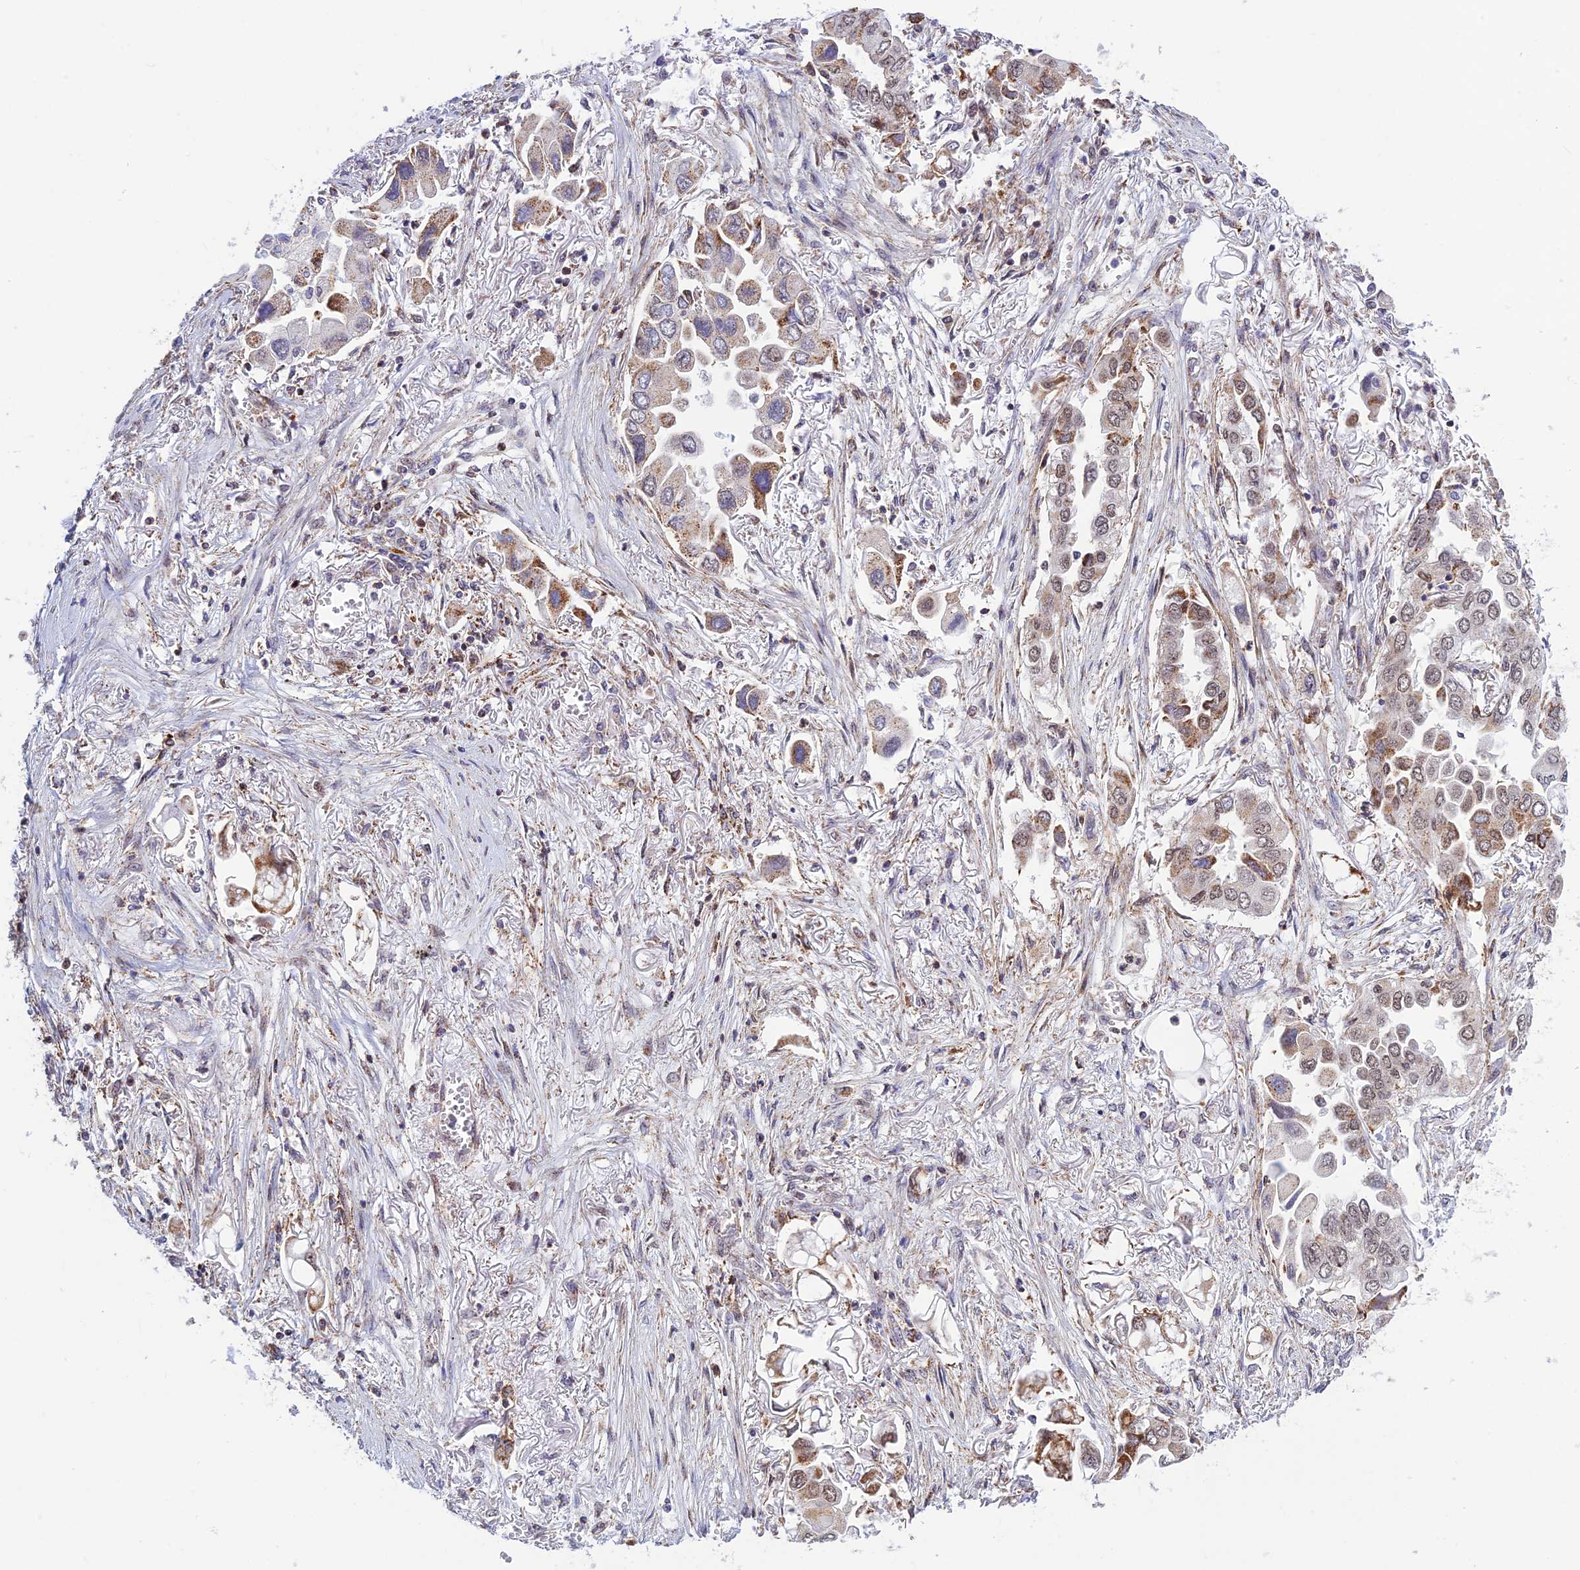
{"staining": {"intensity": "moderate", "quantity": "25%-75%", "location": "cytoplasmic/membranous,nuclear"}, "tissue": "lung cancer", "cell_type": "Tumor cells", "image_type": "cancer", "snomed": [{"axis": "morphology", "description": "Adenocarcinoma, NOS"}, {"axis": "topography", "description": "Lung"}], "caption": "An immunohistochemistry (IHC) photomicrograph of neoplastic tissue is shown. Protein staining in brown shows moderate cytoplasmic/membranous and nuclear positivity in lung adenocarcinoma within tumor cells. Immunohistochemistry (ihc) stains the protein of interest in brown and the nuclei are stained blue.", "gene": "POLR1G", "patient": {"sex": "female", "age": 76}}